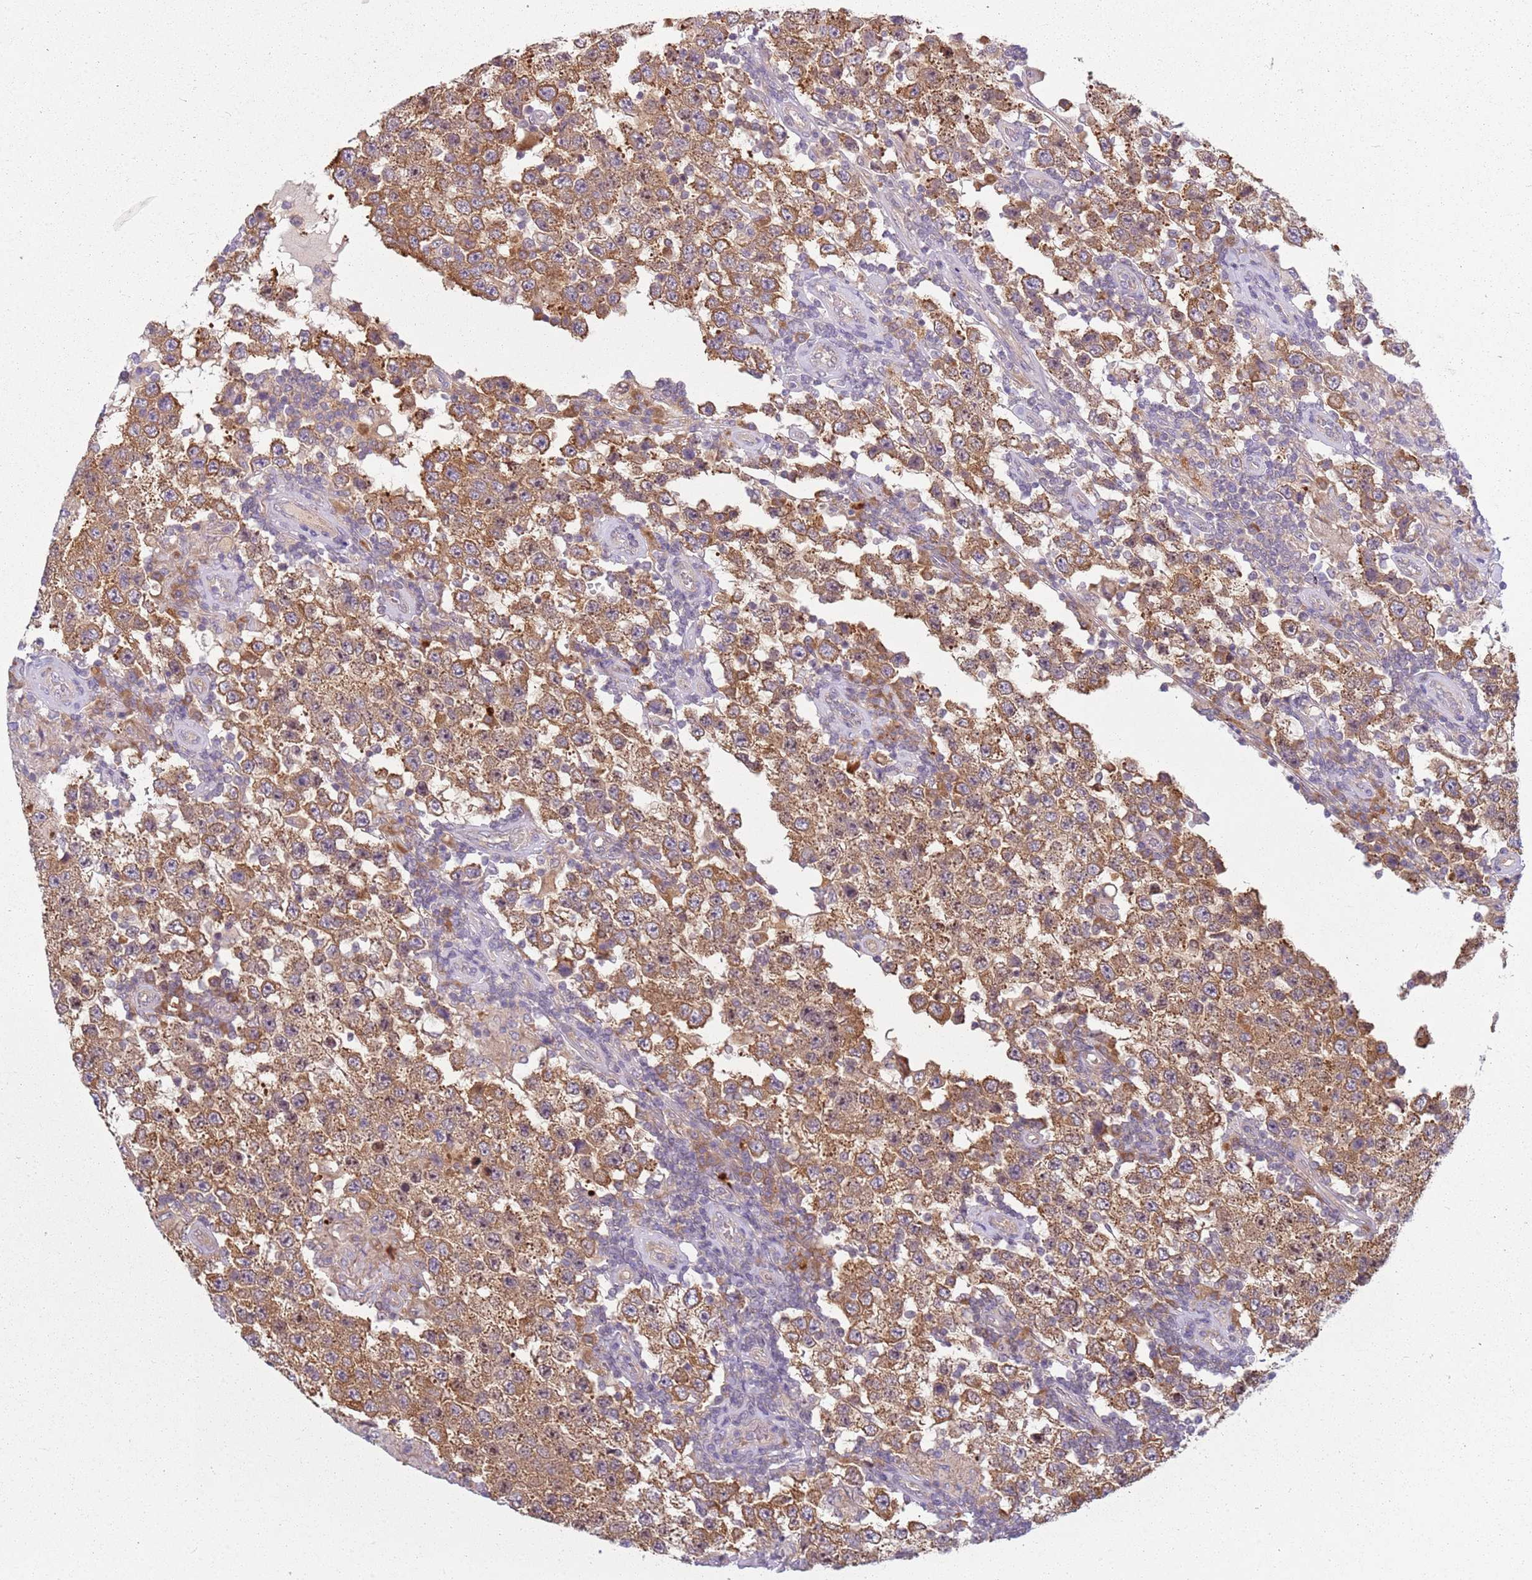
{"staining": {"intensity": "moderate", "quantity": ">75%", "location": "cytoplasmic/membranous"}, "tissue": "testis cancer", "cell_type": "Tumor cells", "image_type": "cancer", "snomed": [{"axis": "morphology", "description": "Normal tissue, NOS"}, {"axis": "morphology", "description": "Urothelial carcinoma, High grade"}, {"axis": "morphology", "description": "Seminoma, NOS"}, {"axis": "morphology", "description": "Carcinoma, Embryonal, NOS"}, {"axis": "topography", "description": "Urinary bladder"}, {"axis": "topography", "description": "Testis"}], "caption": "Approximately >75% of tumor cells in human testis urothelial carcinoma (high-grade) show moderate cytoplasmic/membranous protein expression as visualized by brown immunohistochemical staining.", "gene": "RPS28", "patient": {"sex": "male", "age": 41}}